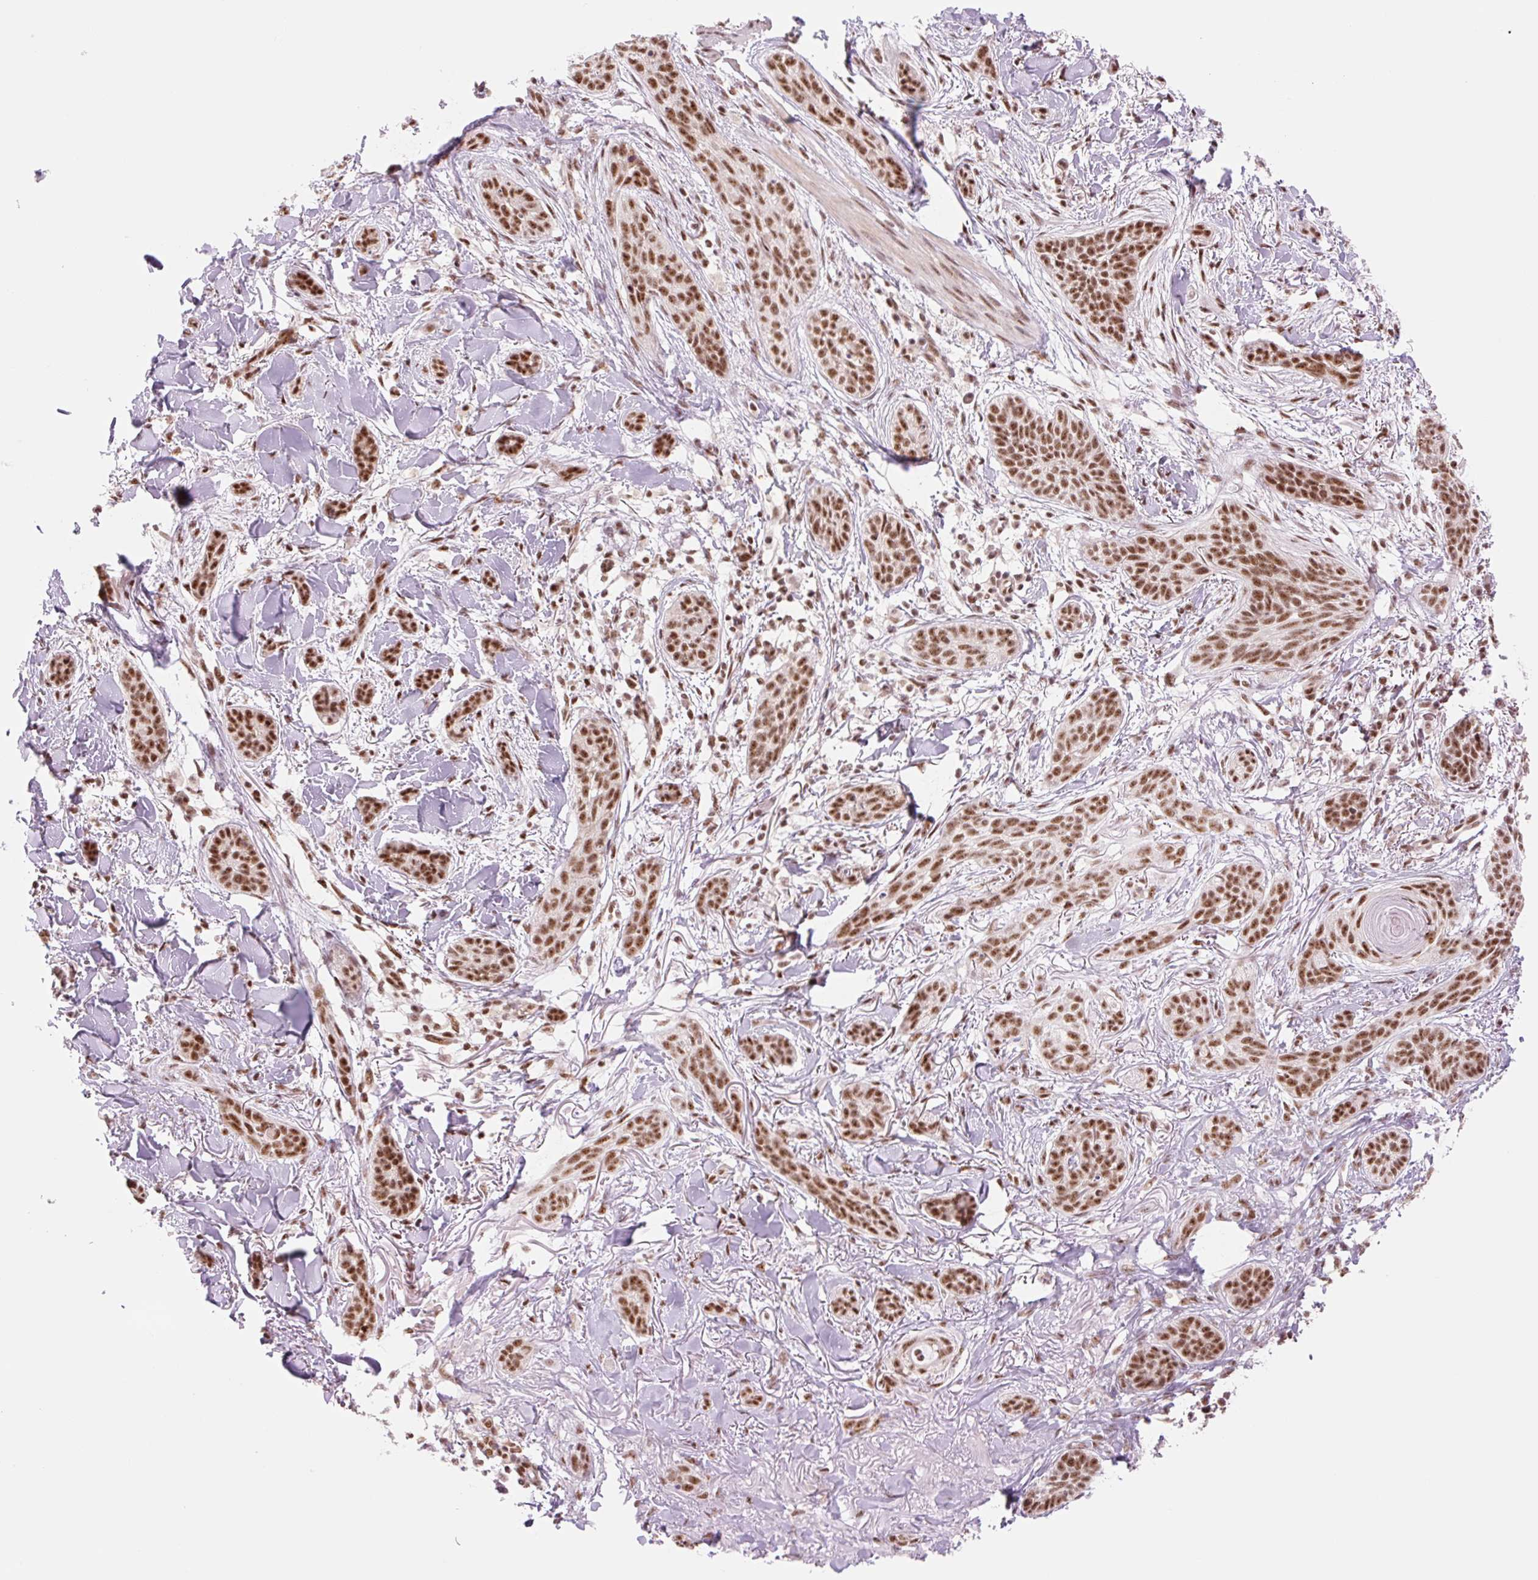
{"staining": {"intensity": "strong", "quantity": ">75%", "location": "nuclear"}, "tissue": "skin cancer", "cell_type": "Tumor cells", "image_type": "cancer", "snomed": [{"axis": "morphology", "description": "Basal cell carcinoma"}, {"axis": "topography", "description": "Skin"}], "caption": "Tumor cells display strong nuclear staining in about >75% of cells in skin cancer. (DAB (3,3'-diaminobenzidine) IHC with brightfield microscopy, high magnification).", "gene": "PRDM11", "patient": {"sex": "male", "age": 52}}